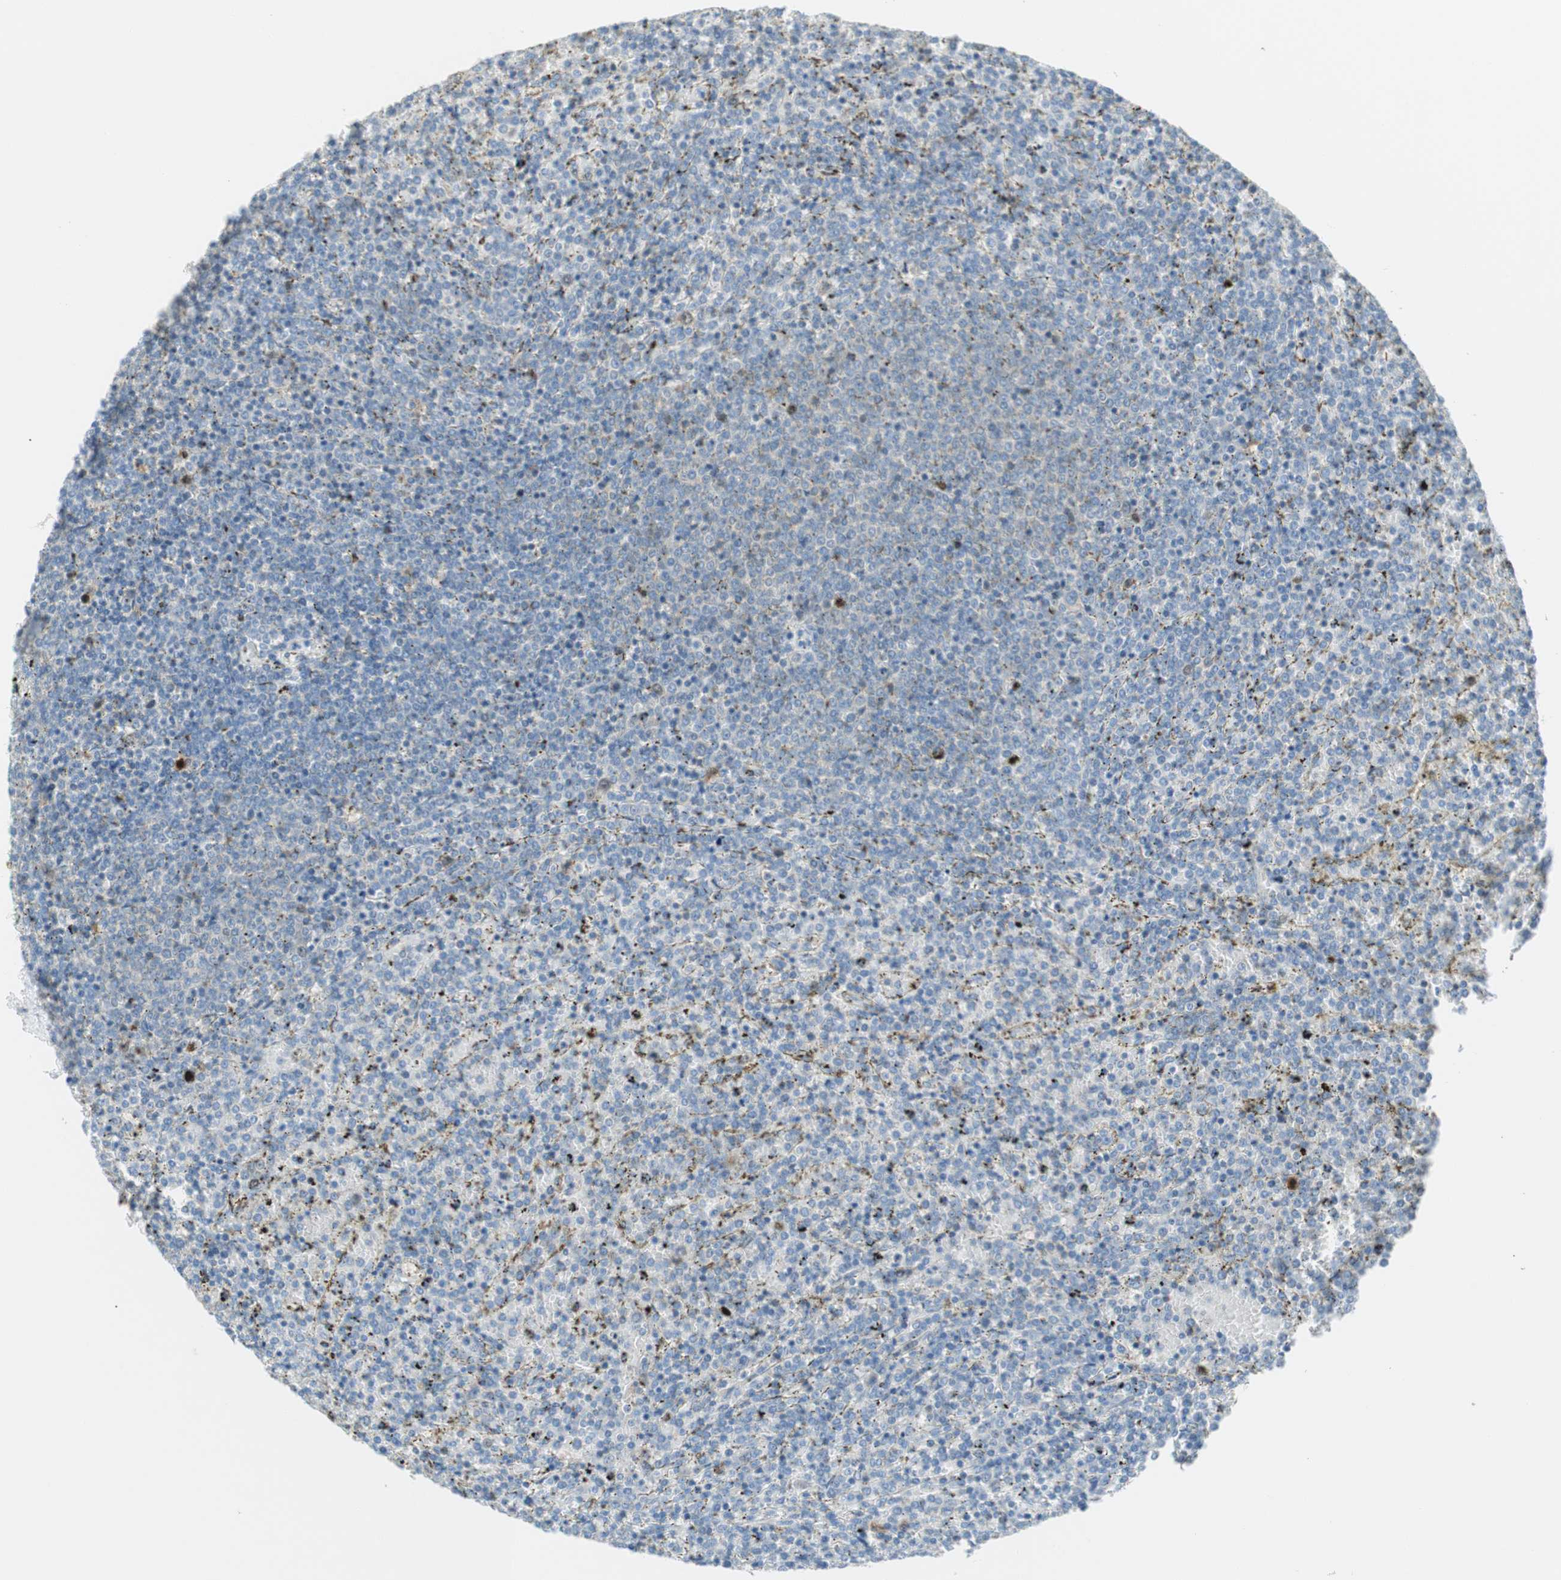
{"staining": {"intensity": "negative", "quantity": "none", "location": "none"}, "tissue": "lymphoma", "cell_type": "Tumor cells", "image_type": "cancer", "snomed": [{"axis": "morphology", "description": "Malignant lymphoma, non-Hodgkin's type, Low grade"}, {"axis": "topography", "description": "Spleen"}], "caption": "Protein analysis of lymphoma exhibits no significant staining in tumor cells. (DAB (3,3'-diaminobenzidine) immunohistochemistry visualized using brightfield microscopy, high magnification).", "gene": "PTTG1", "patient": {"sex": "female", "age": 77}}